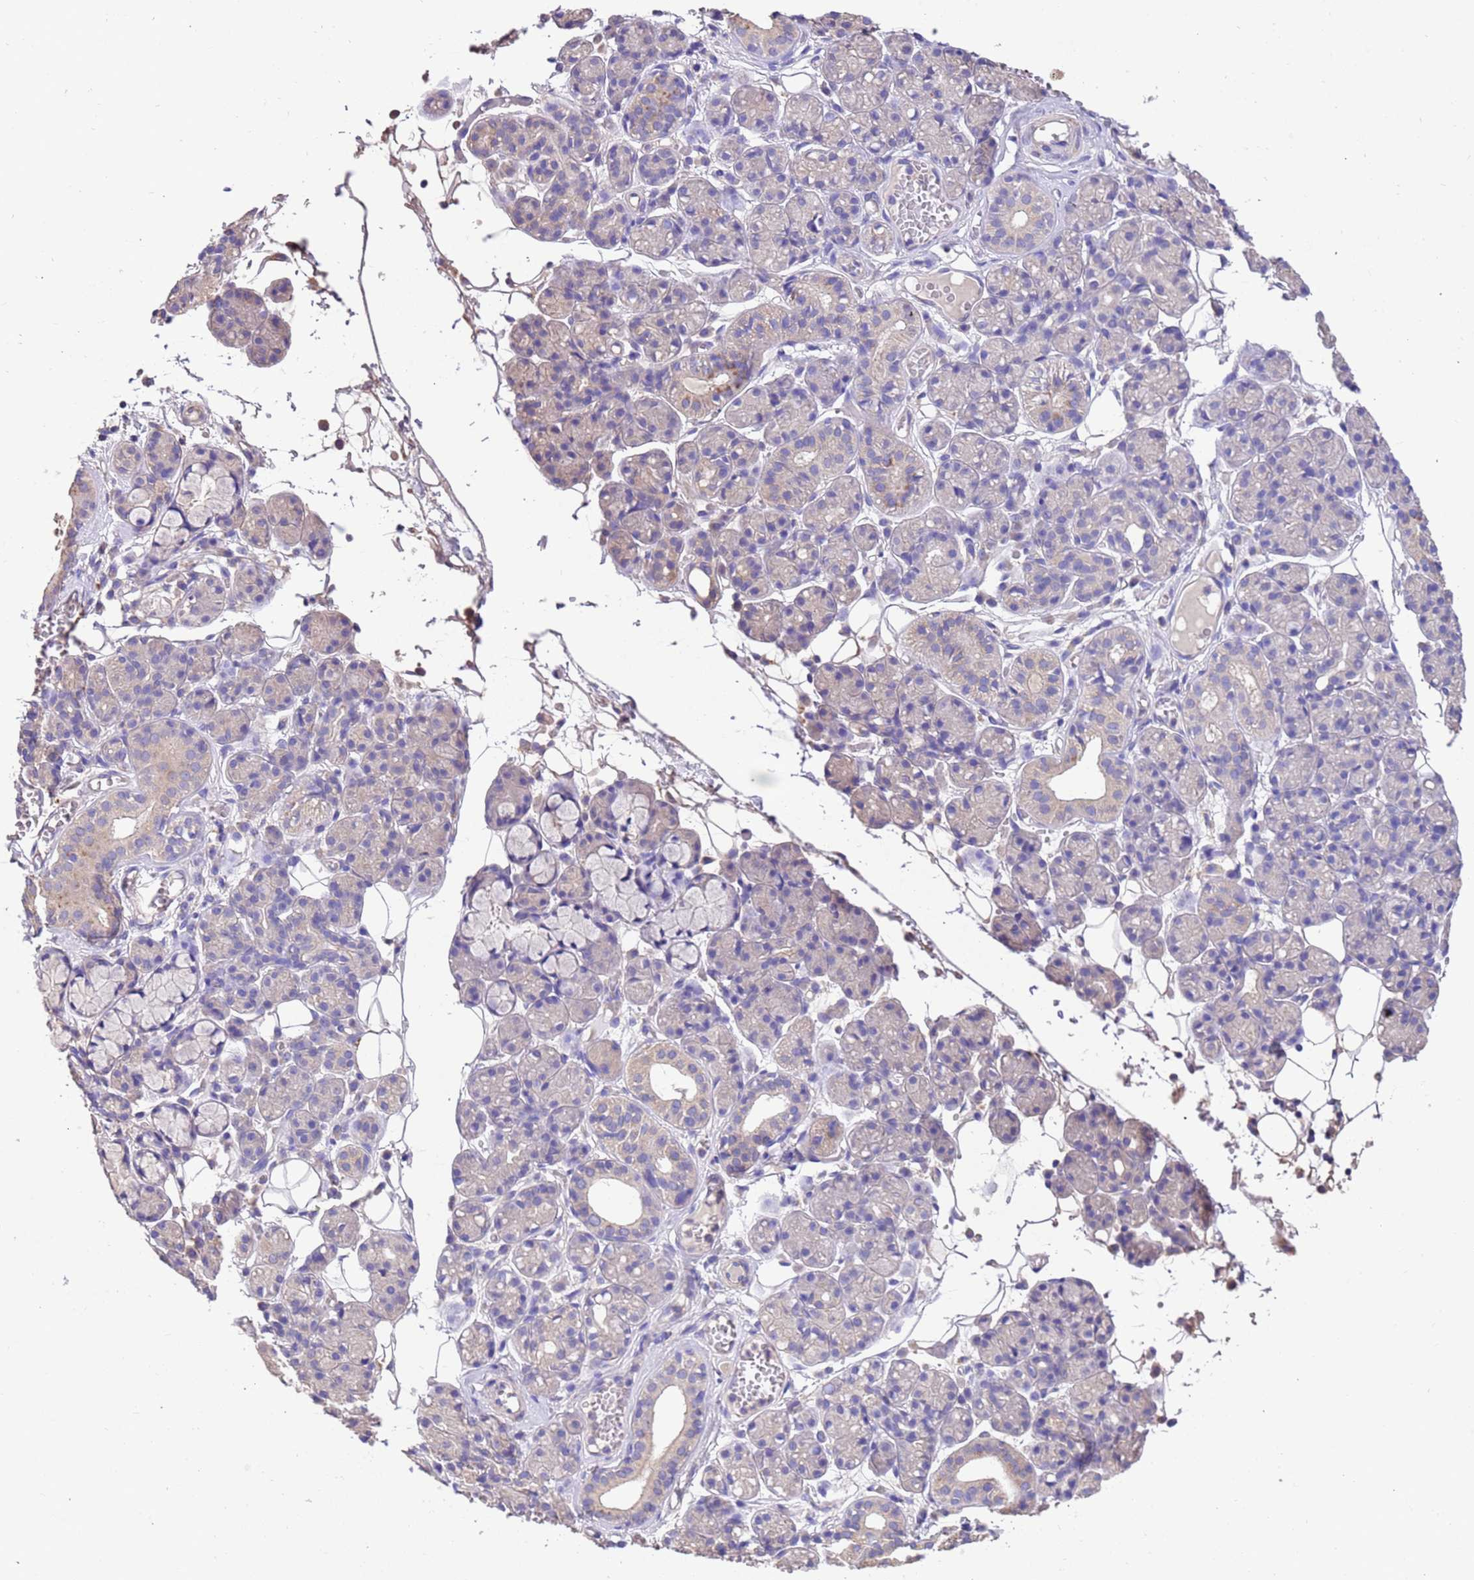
{"staining": {"intensity": "weak", "quantity": "<25%", "location": "cytoplasmic/membranous"}, "tissue": "salivary gland", "cell_type": "Glandular cells", "image_type": "normal", "snomed": [{"axis": "morphology", "description": "Normal tissue, NOS"}, {"axis": "topography", "description": "Salivary gland"}], "caption": "Immunohistochemistry (IHC) of unremarkable salivary gland shows no staining in glandular cells. (Brightfield microscopy of DAB immunohistochemistry (IHC) at high magnification).", "gene": "SRL", "patient": {"sex": "male", "age": 63}}